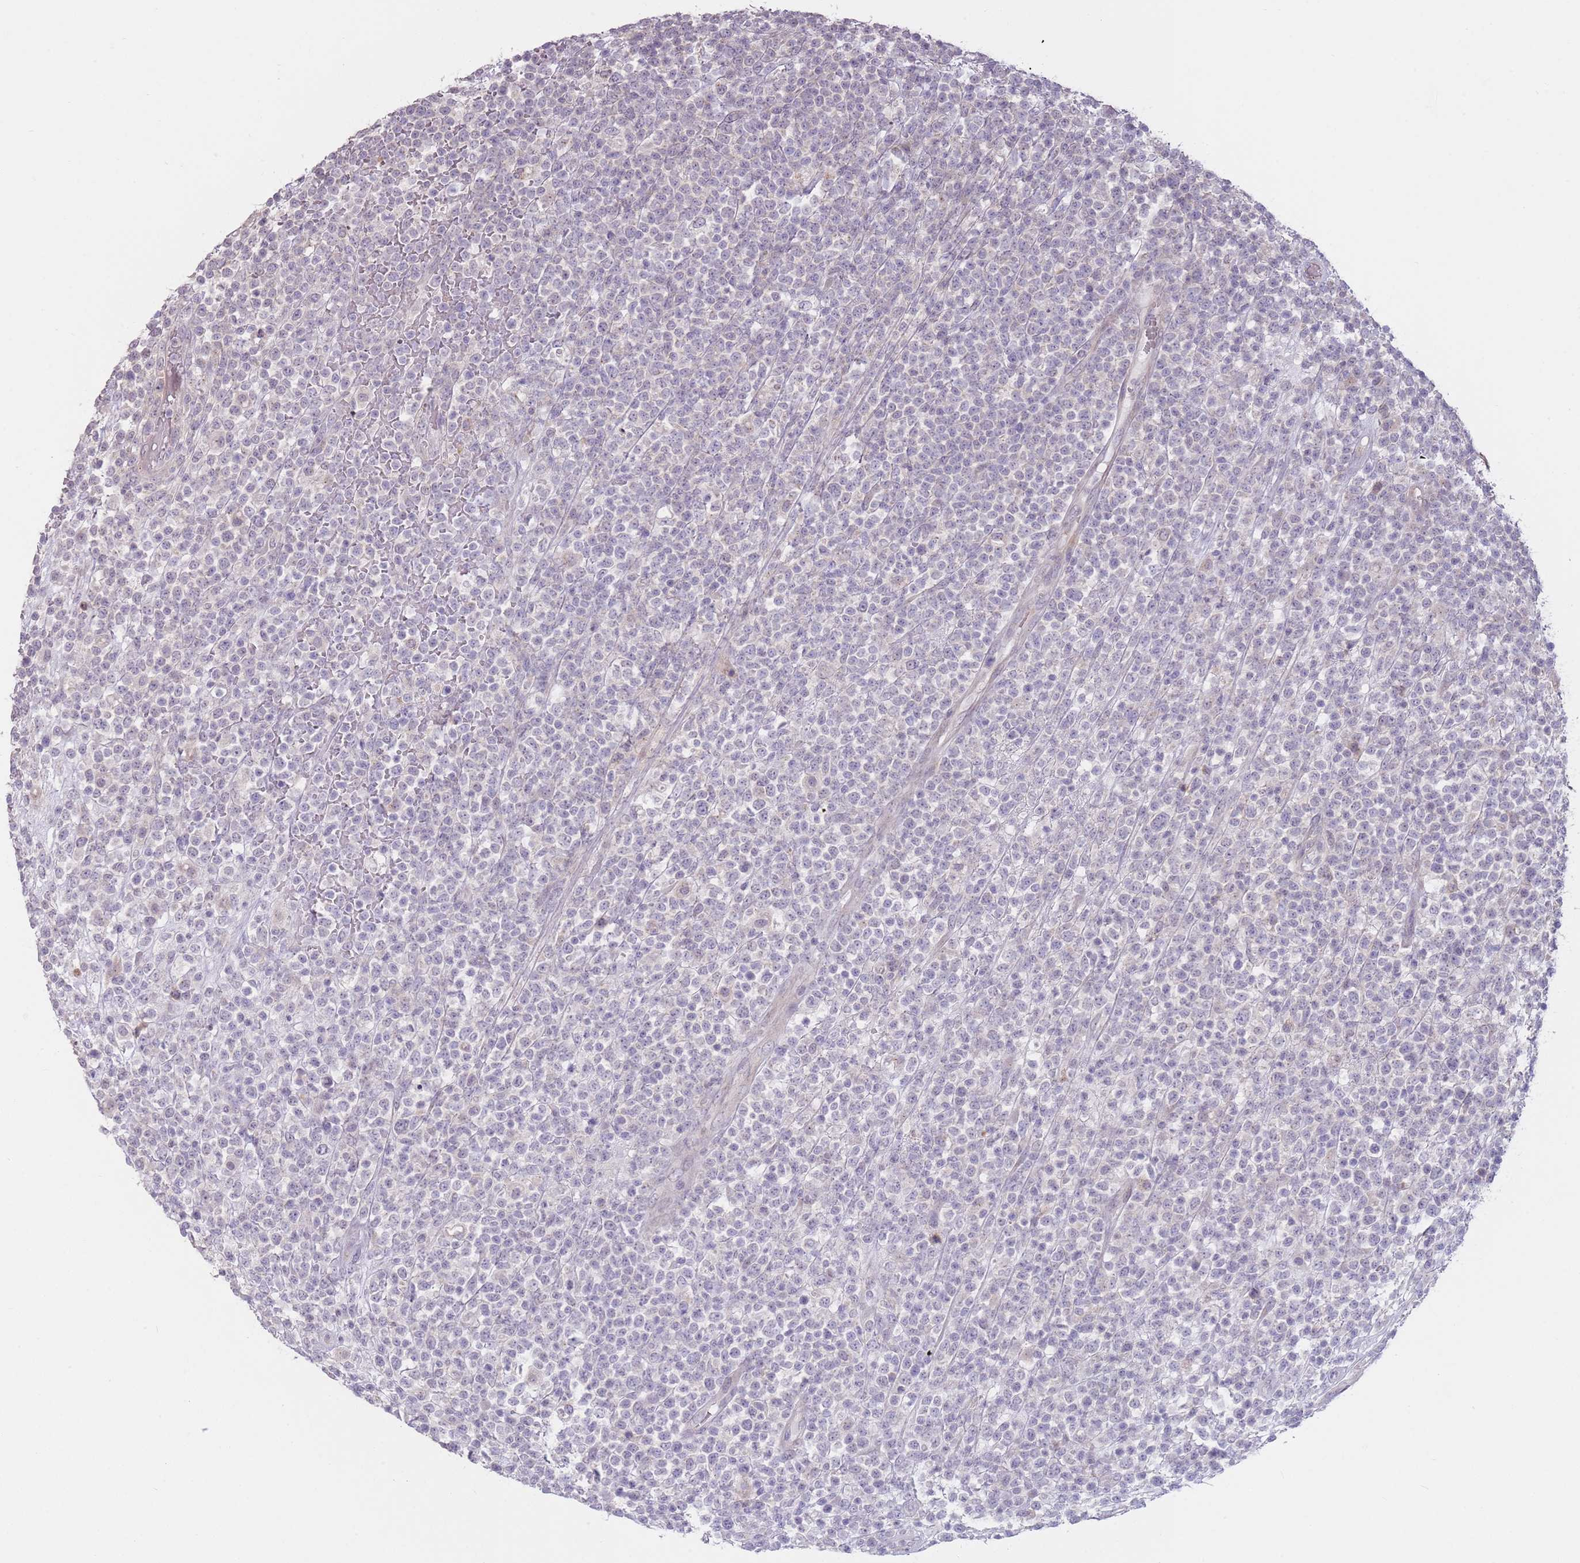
{"staining": {"intensity": "negative", "quantity": "none", "location": "none"}, "tissue": "lymphoma", "cell_type": "Tumor cells", "image_type": "cancer", "snomed": [{"axis": "morphology", "description": "Malignant lymphoma, non-Hodgkin's type, High grade"}, {"axis": "topography", "description": "Colon"}], "caption": "Immunohistochemistry photomicrograph of lymphoma stained for a protein (brown), which displays no positivity in tumor cells.", "gene": "LDHD", "patient": {"sex": "female", "age": 53}}